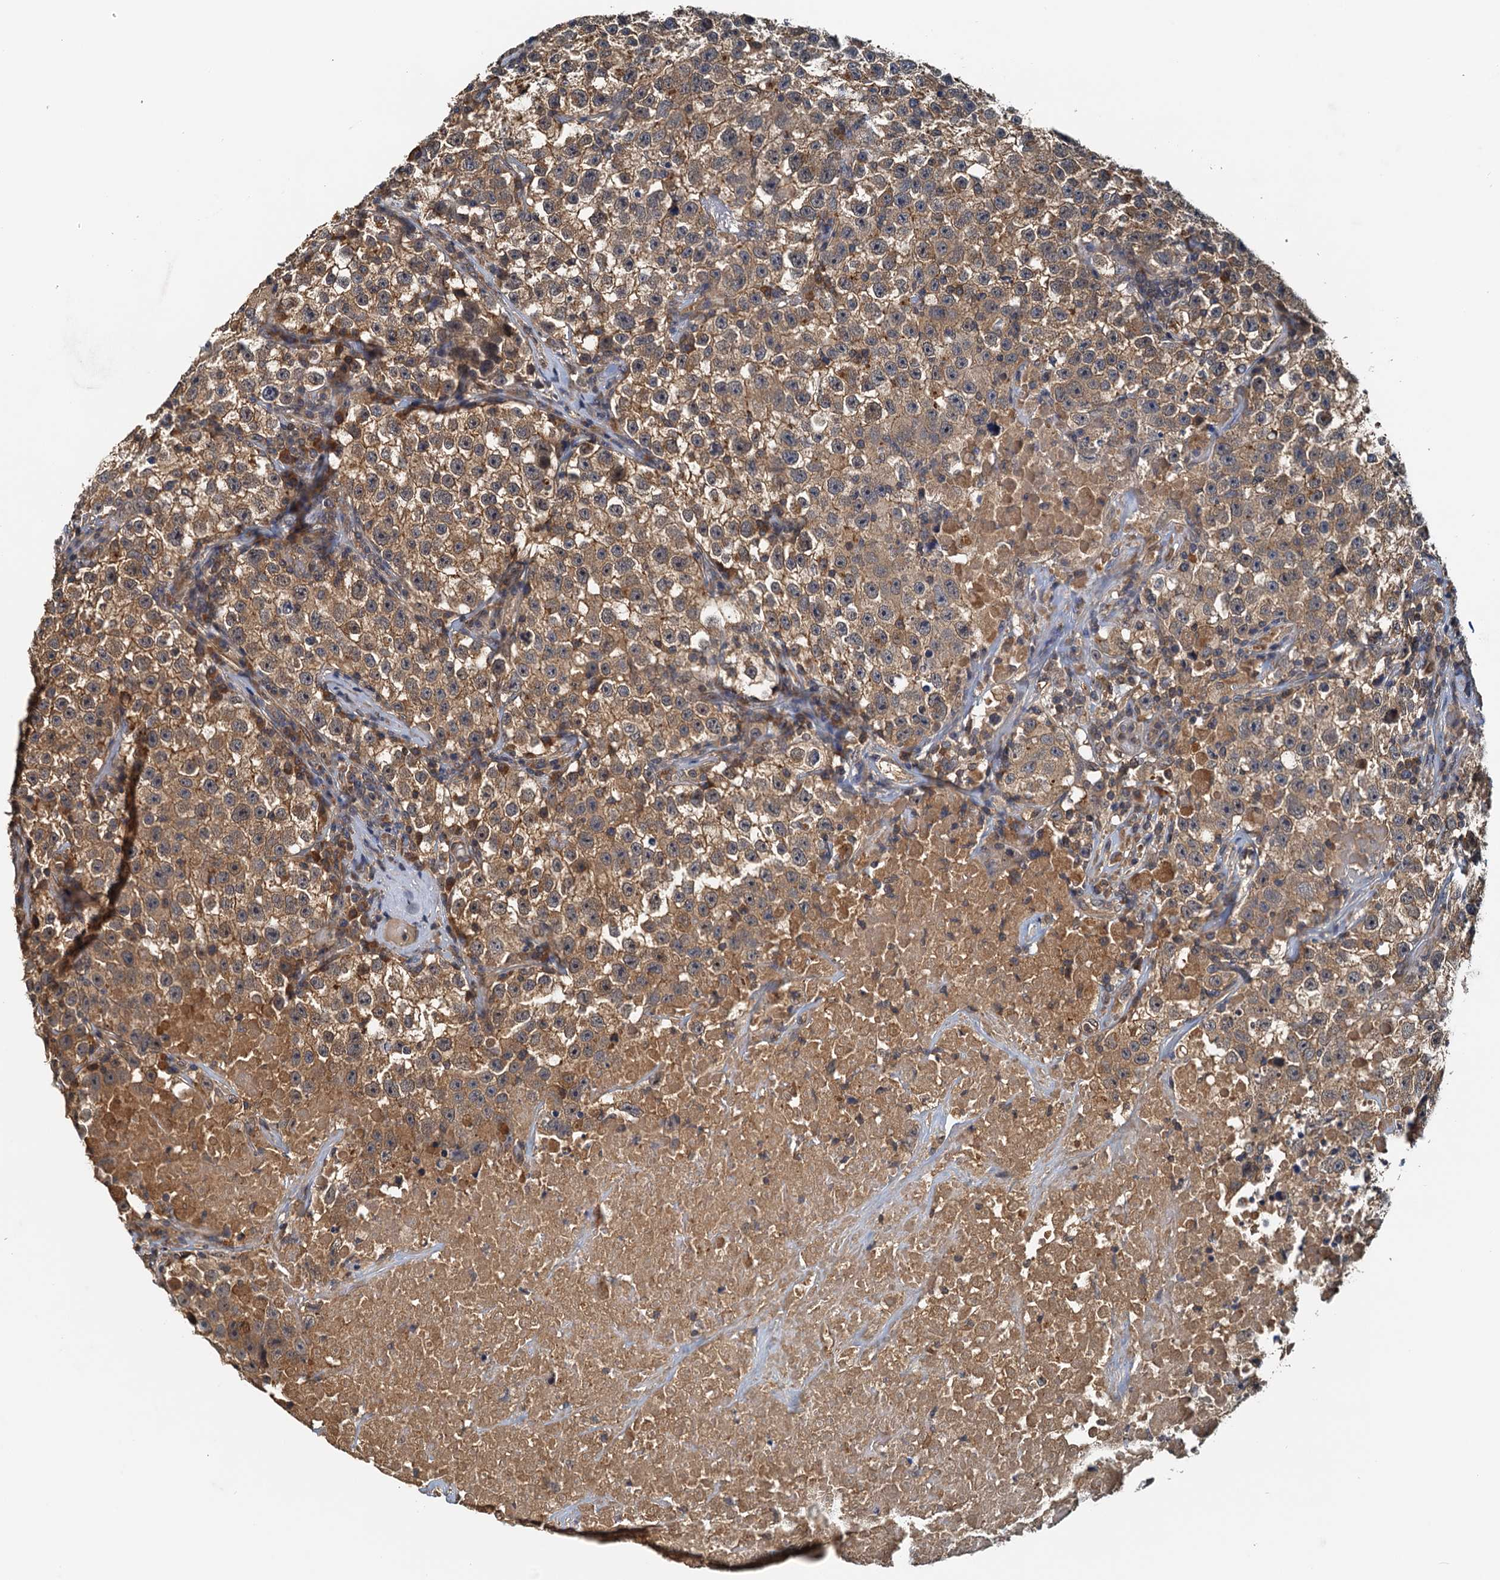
{"staining": {"intensity": "moderate", "quantity": "25%-75%", "location": "cytoplasmic/membranous"}, "tissue": "testis cancer", "cell_type": "Tumor cells", "image_type": "cancer", "snomed": [{"axis": "morphology", "description": "Seminoma, NOS"}, {"axis": "topography", "description": "Testis"}], "caption": "Brown immunohistochemical staining in human testis seminoma exhibits moderate cytoplasmic/membranous expression in approximately 25%-75% of tumor cells. (Stains: DAB in brown, nuclei in blue, Microscopy: brightfield microscopy at high magnification).", "gene": "UBL7", "patient": {"sex": "male", "age": 22}}